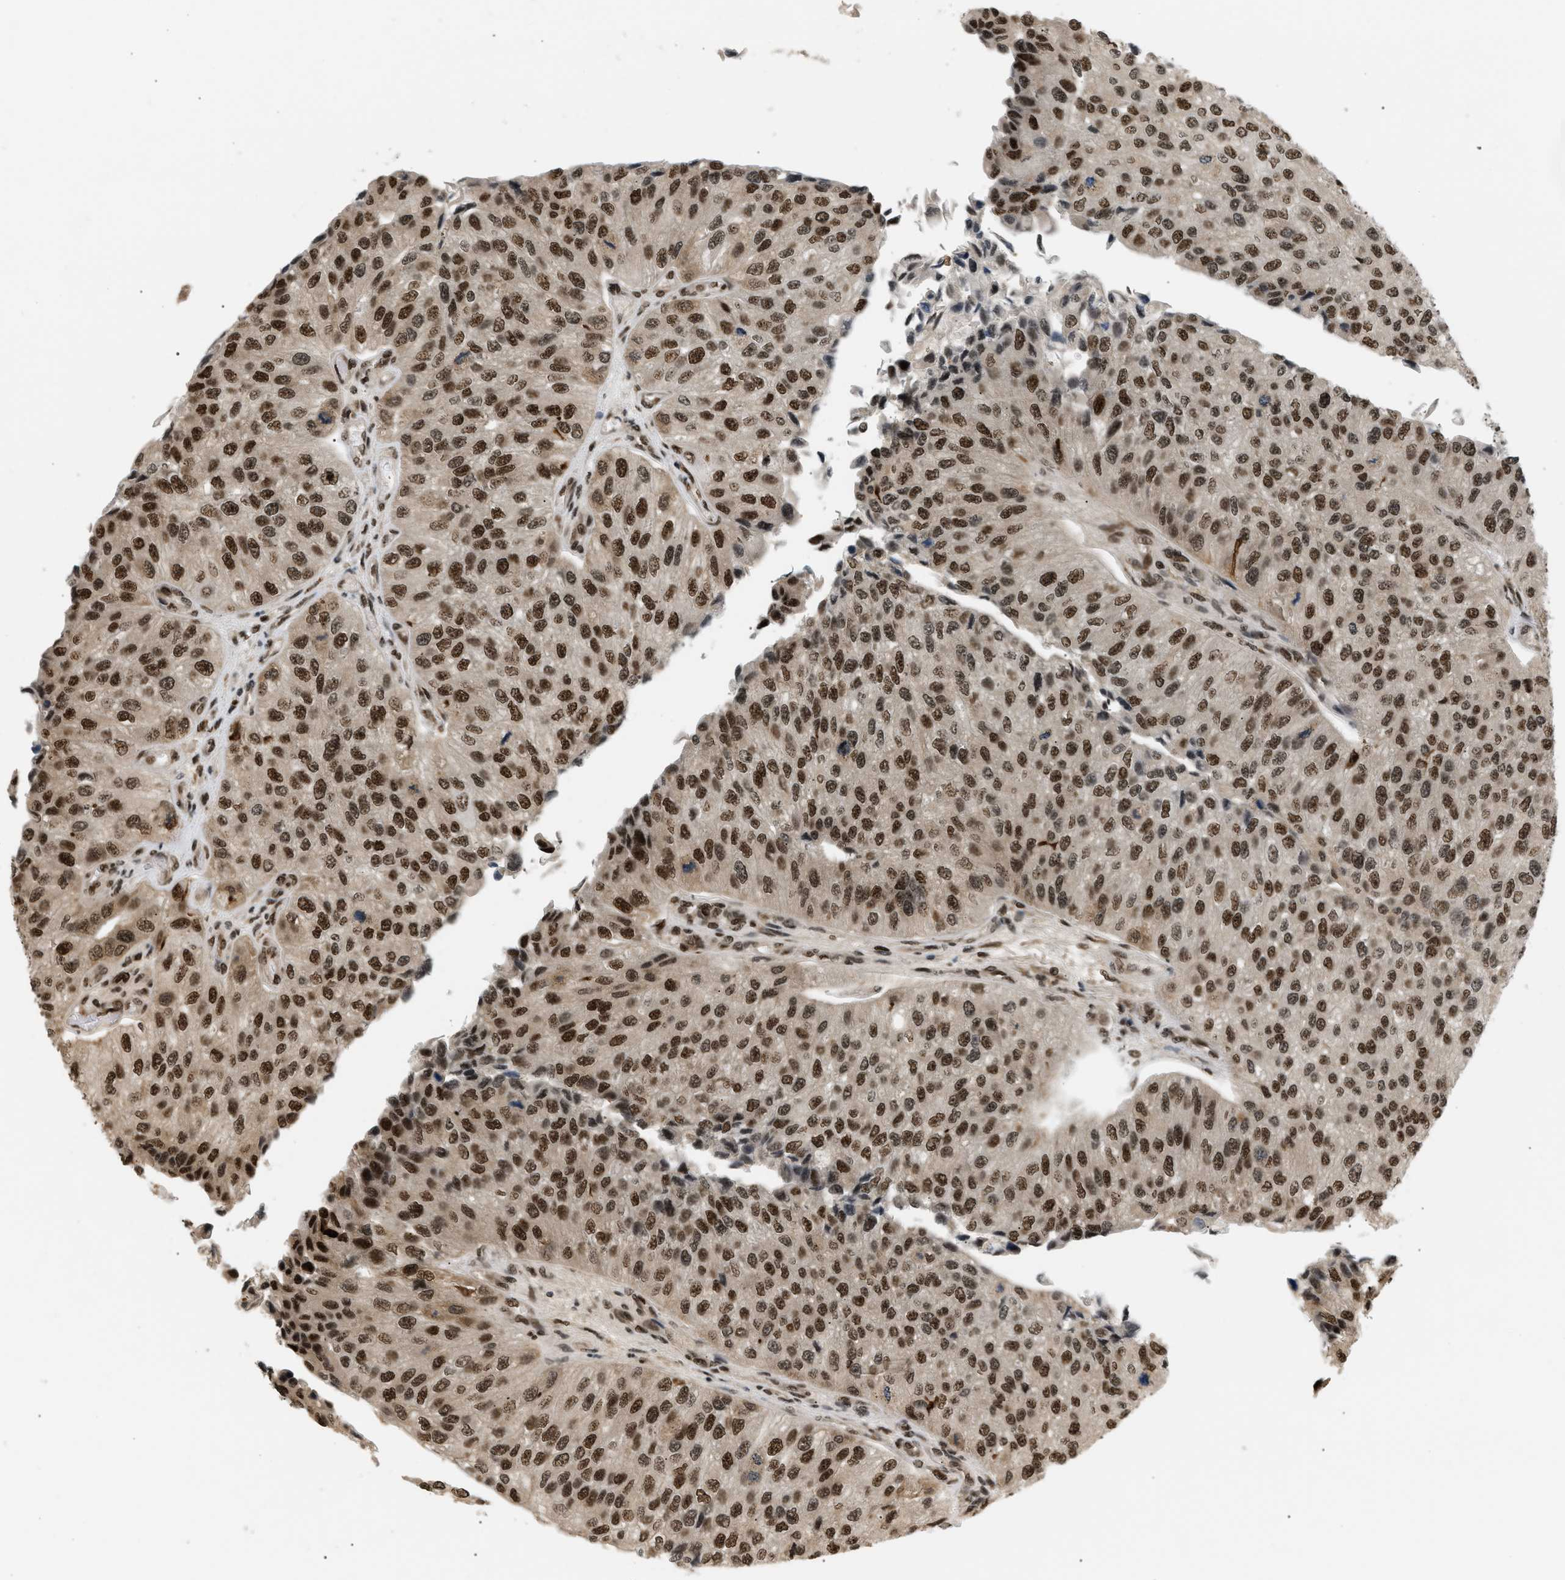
{"staining": {"intensity": "strong", "quantity": ">75%", "location": "nuclear"}, "tissue": "urothelial cancer", "cell_type": "Tumor cells", "image_type": "cancer", "snomed": [{"axis": "morphology", "description": "Urothelial carcinoma, High grade"}, {"axis": "topography", "description": "Kidney"}, {"axis": "topography", "description": "Urinary bladder"}], "caption": "Human urothelial cancer stained for a protein (brown) reveals strong nuclear positive staining in approximately >75% of tumor cells.", "gene": "RBM5", "patient": {"sex": "male", "age": 77}}